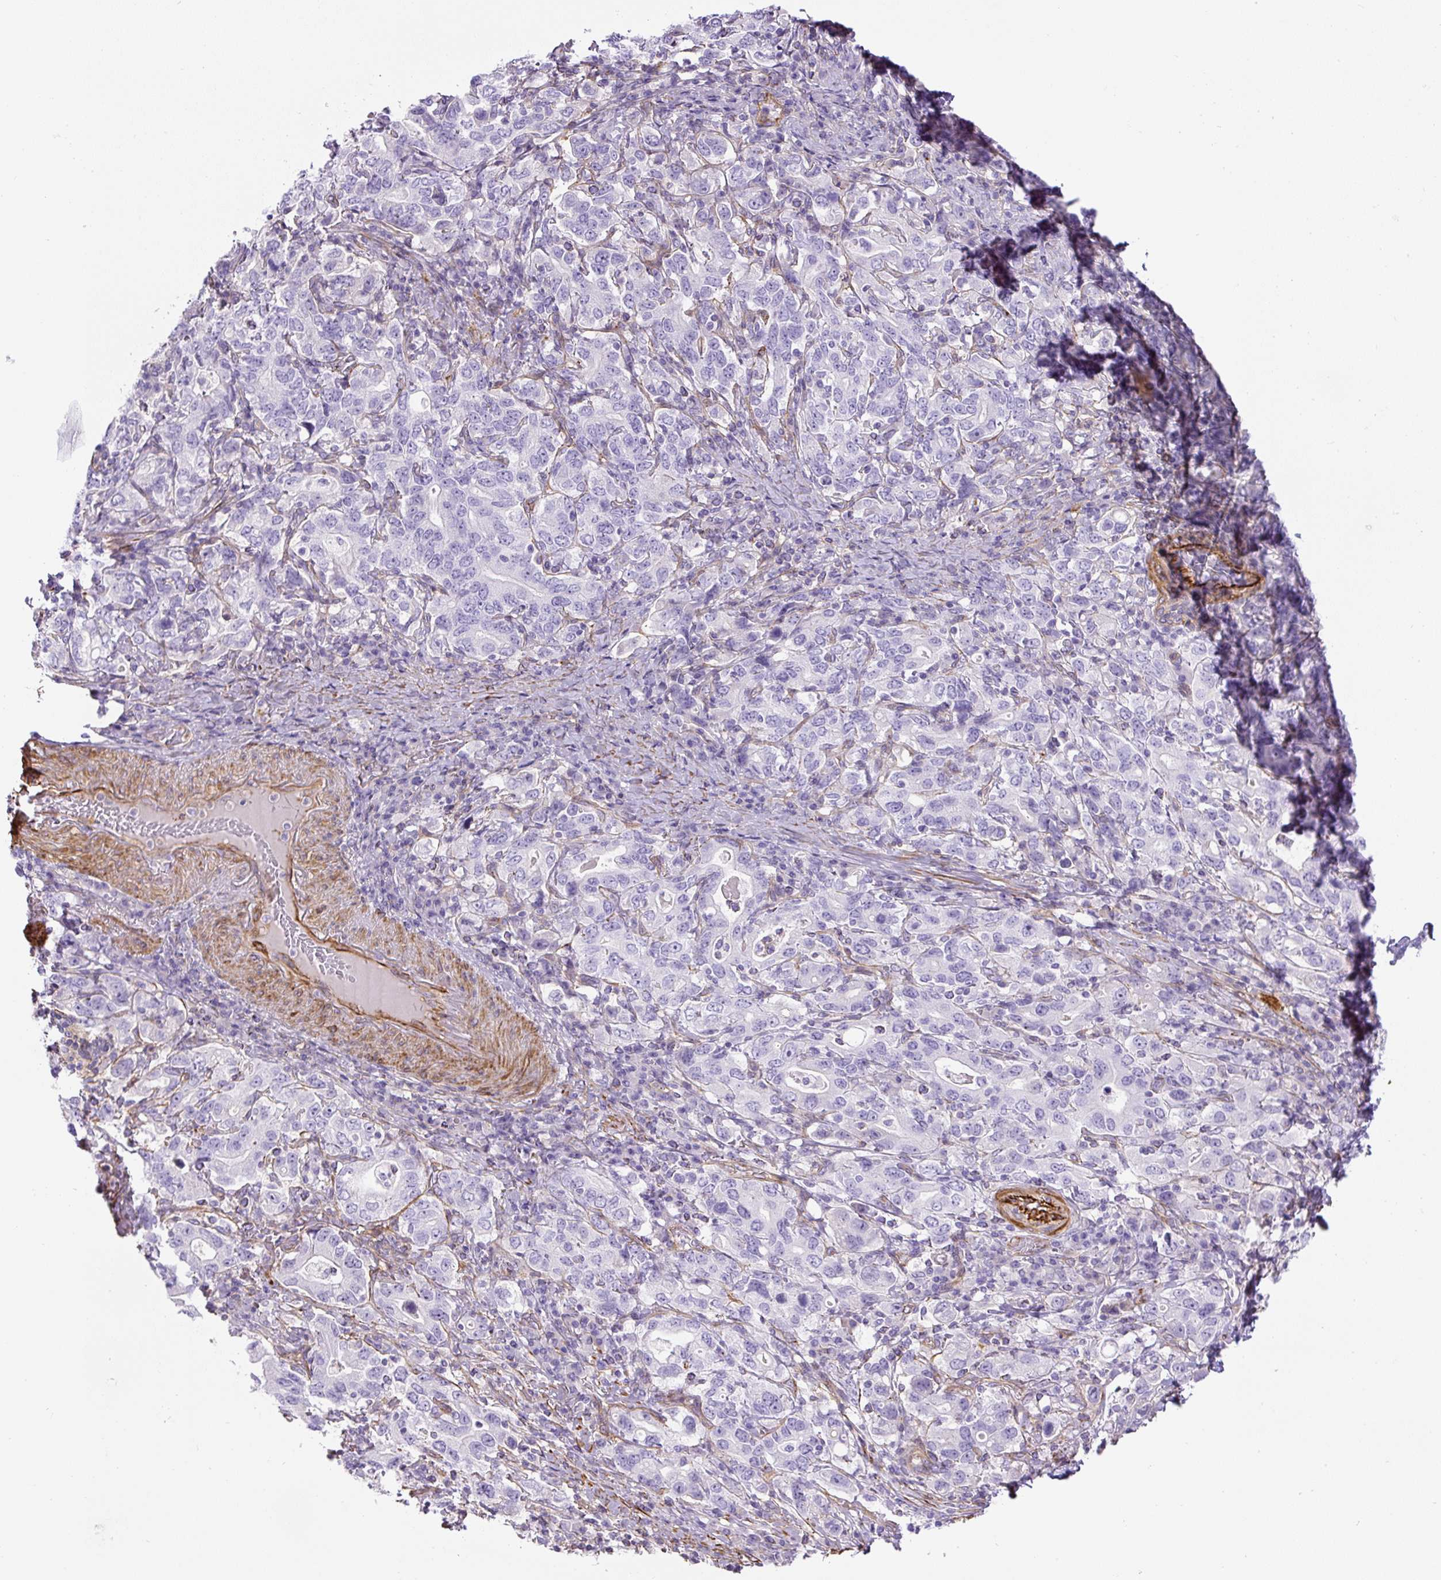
{"staining": {"intensity": "negative", "quantity": "none", "location": "none"}, "tissue": "stomach cancer", "cell_type": "Tumor cells", "image_type": "cancer", "snomed": [{"axis": "morphology", "description": "Adenocarcinoma, NOS"}, {"axis": "topography", "description": "Stomach, upper"}, {"axis": "topography", "description": "Stomach"}], "caption": "Tumor cells show no significant expression in stomach cancer.", "gene": "B3GALT5", "patient": {"sex": "male", "age": 62}}